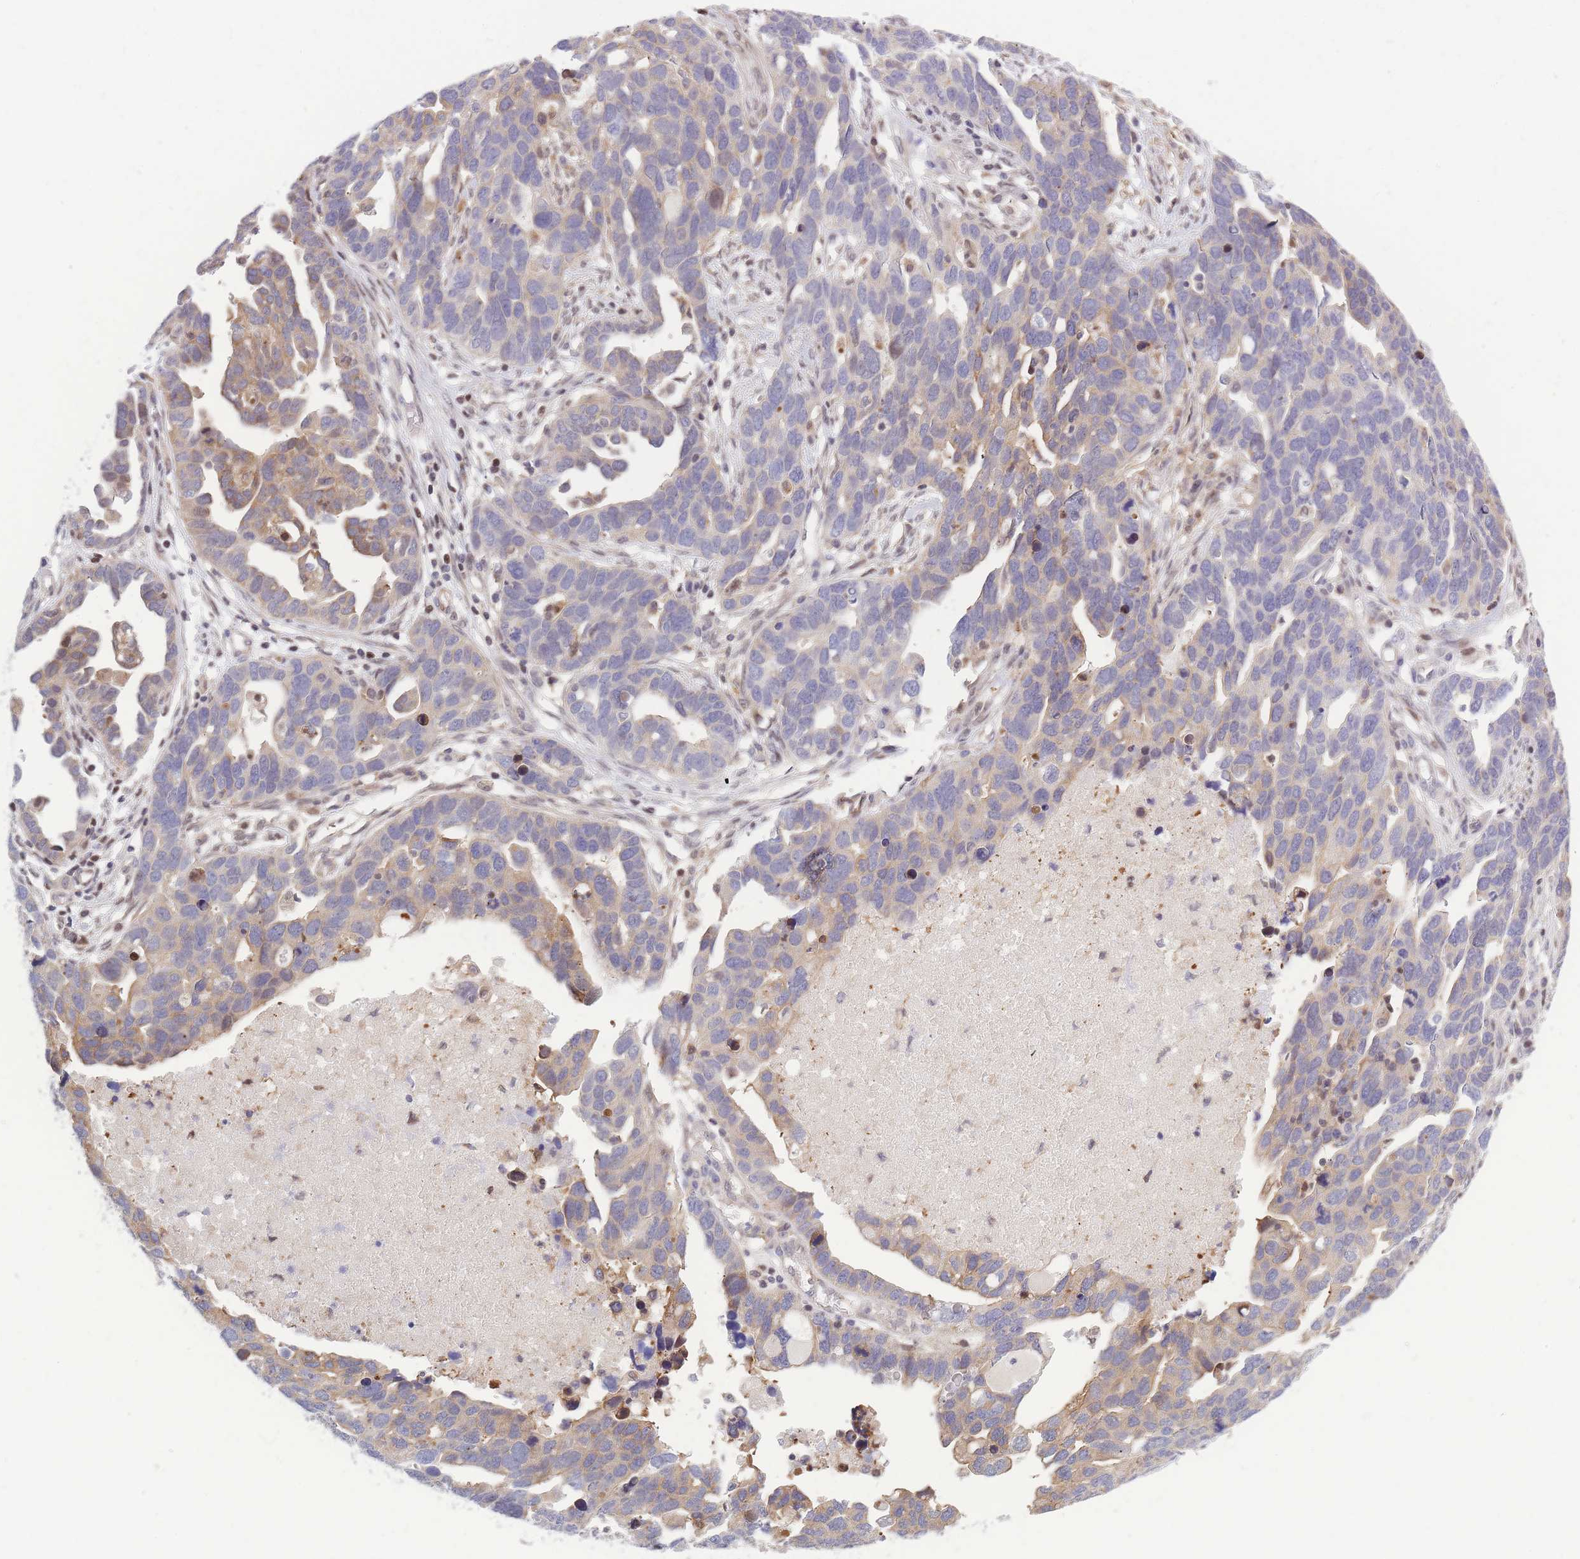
{"staining": {"intensity": "weak", "quantity": "25%-75%", "location": "cytoplasmic/membranous"}, "tissue": "ovarian cancer", "cell_type": "Tumor cells", "image_type": "cancer", "snomed": [{"axis": "morphology", "description": "Cystadenocarcinoma, serous, NOS"}, {"axis": "topography", "description": "Ovary"}], "caption": "High-magnification brightfield microscopy of ovarian cancer (serous cystadenocarcinoma) stained with DAB (3,3'-diaminobenzidine) (brown) and counterstained with hematoxylin (blue). tumor cells exhibit weak cytoplasmic/membranous staining is seen in approximately25%-75% of cells.", "gene": "CRACD", "patient": {"sex": "female", "age": 54}}